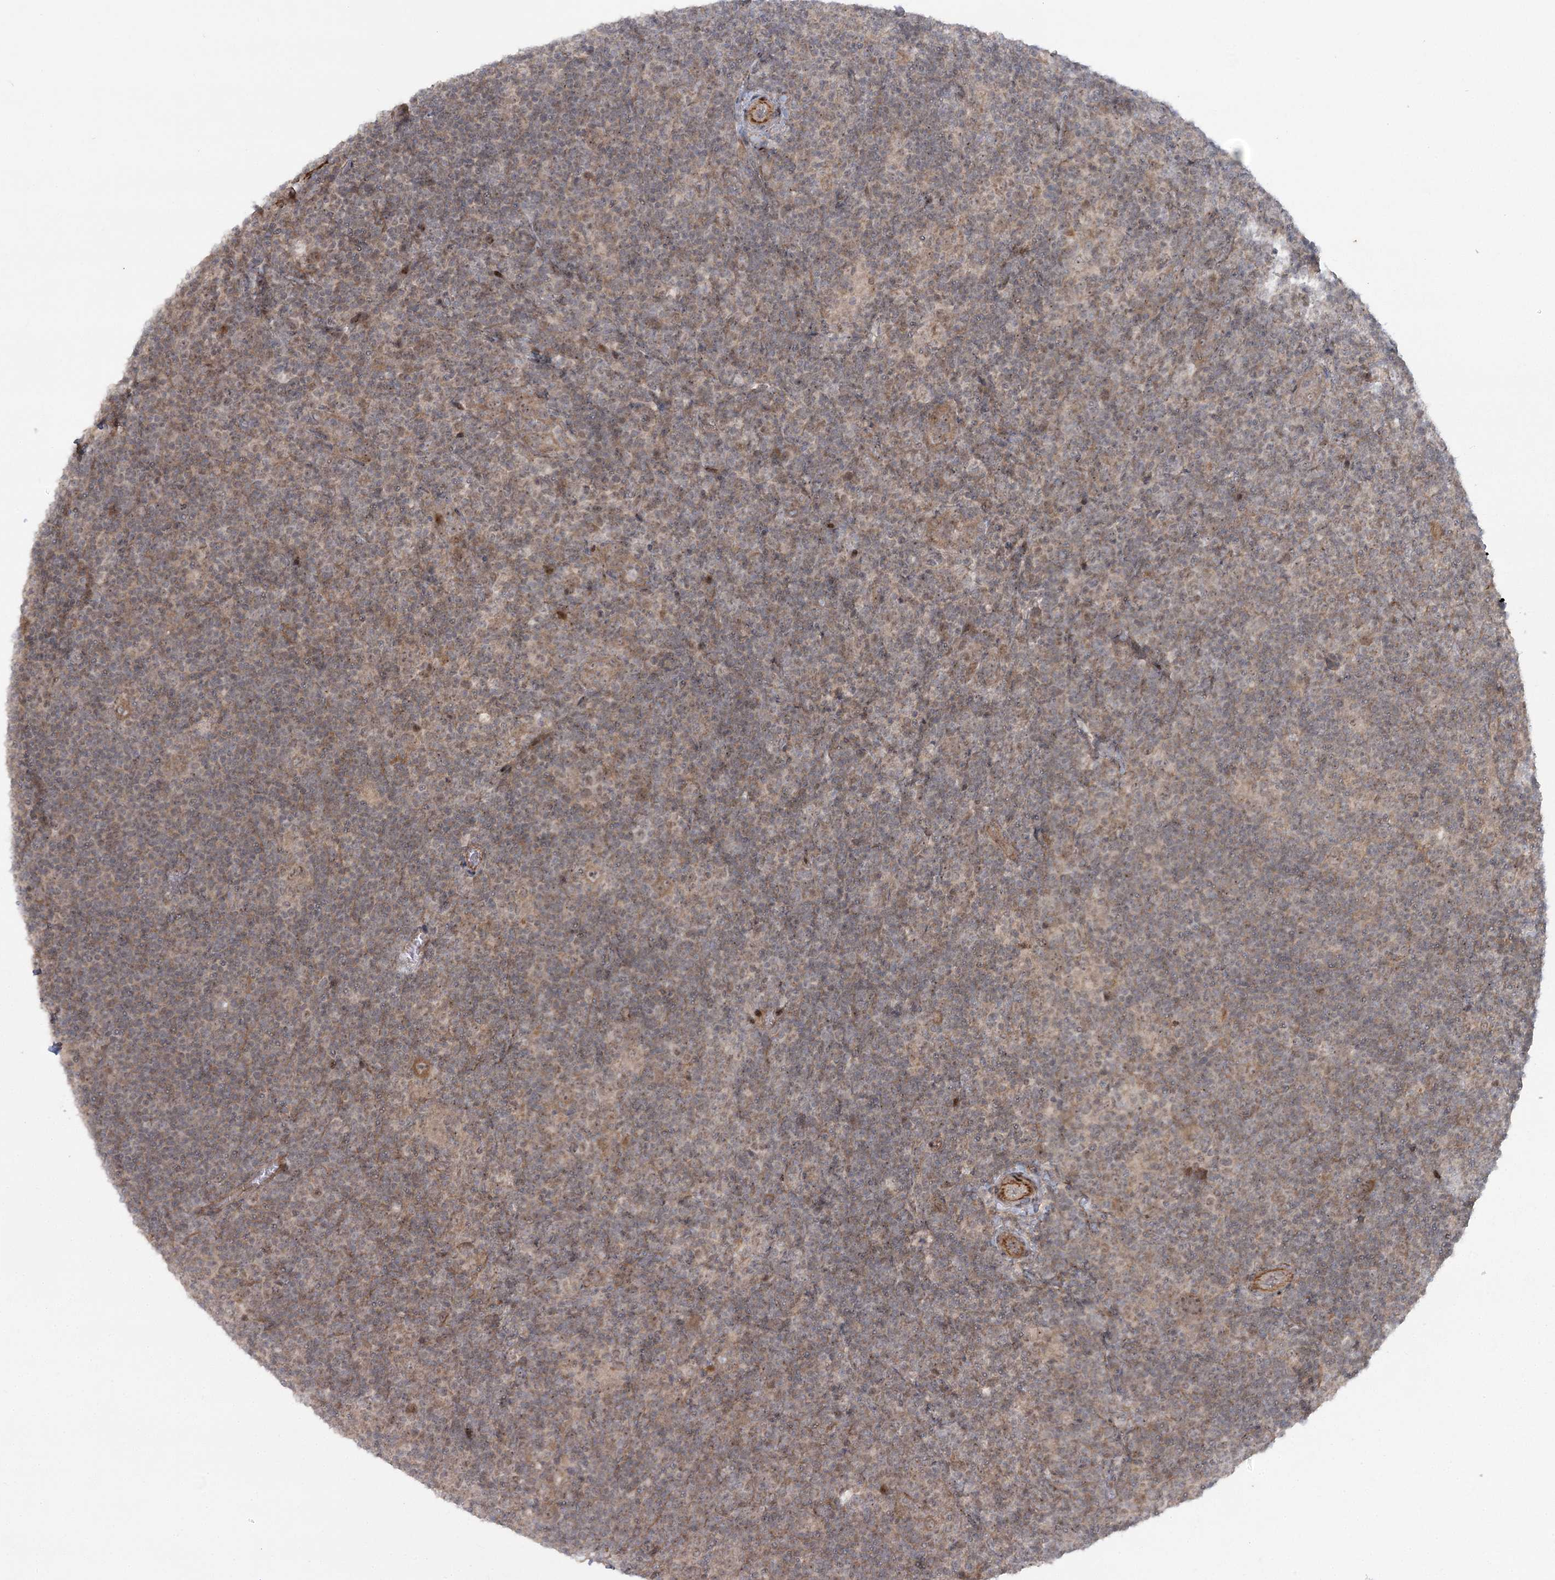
{"staining": {"intensity": "negative", "quantity": "none", "location": "none"}, "tissue": "lymphoma", "cell_type": "Tumor cells", "image_type": "cancer", "snomed": [{"axis": "morphology", "description": "Hodgkin's disease, NOS"}, {"axis": "topography", "description": "Lymph node"}], "caption": "High magnification brightfield microscopy of Hodgkin's disease stained with DAB (3,3'-diaminobenzidine) (brown) and counterstained with hematoxylin (blue): tumor cells show no significant positivity.", "gene": "SH2D3A", "patient": {"sex": "female", "age": 57}}